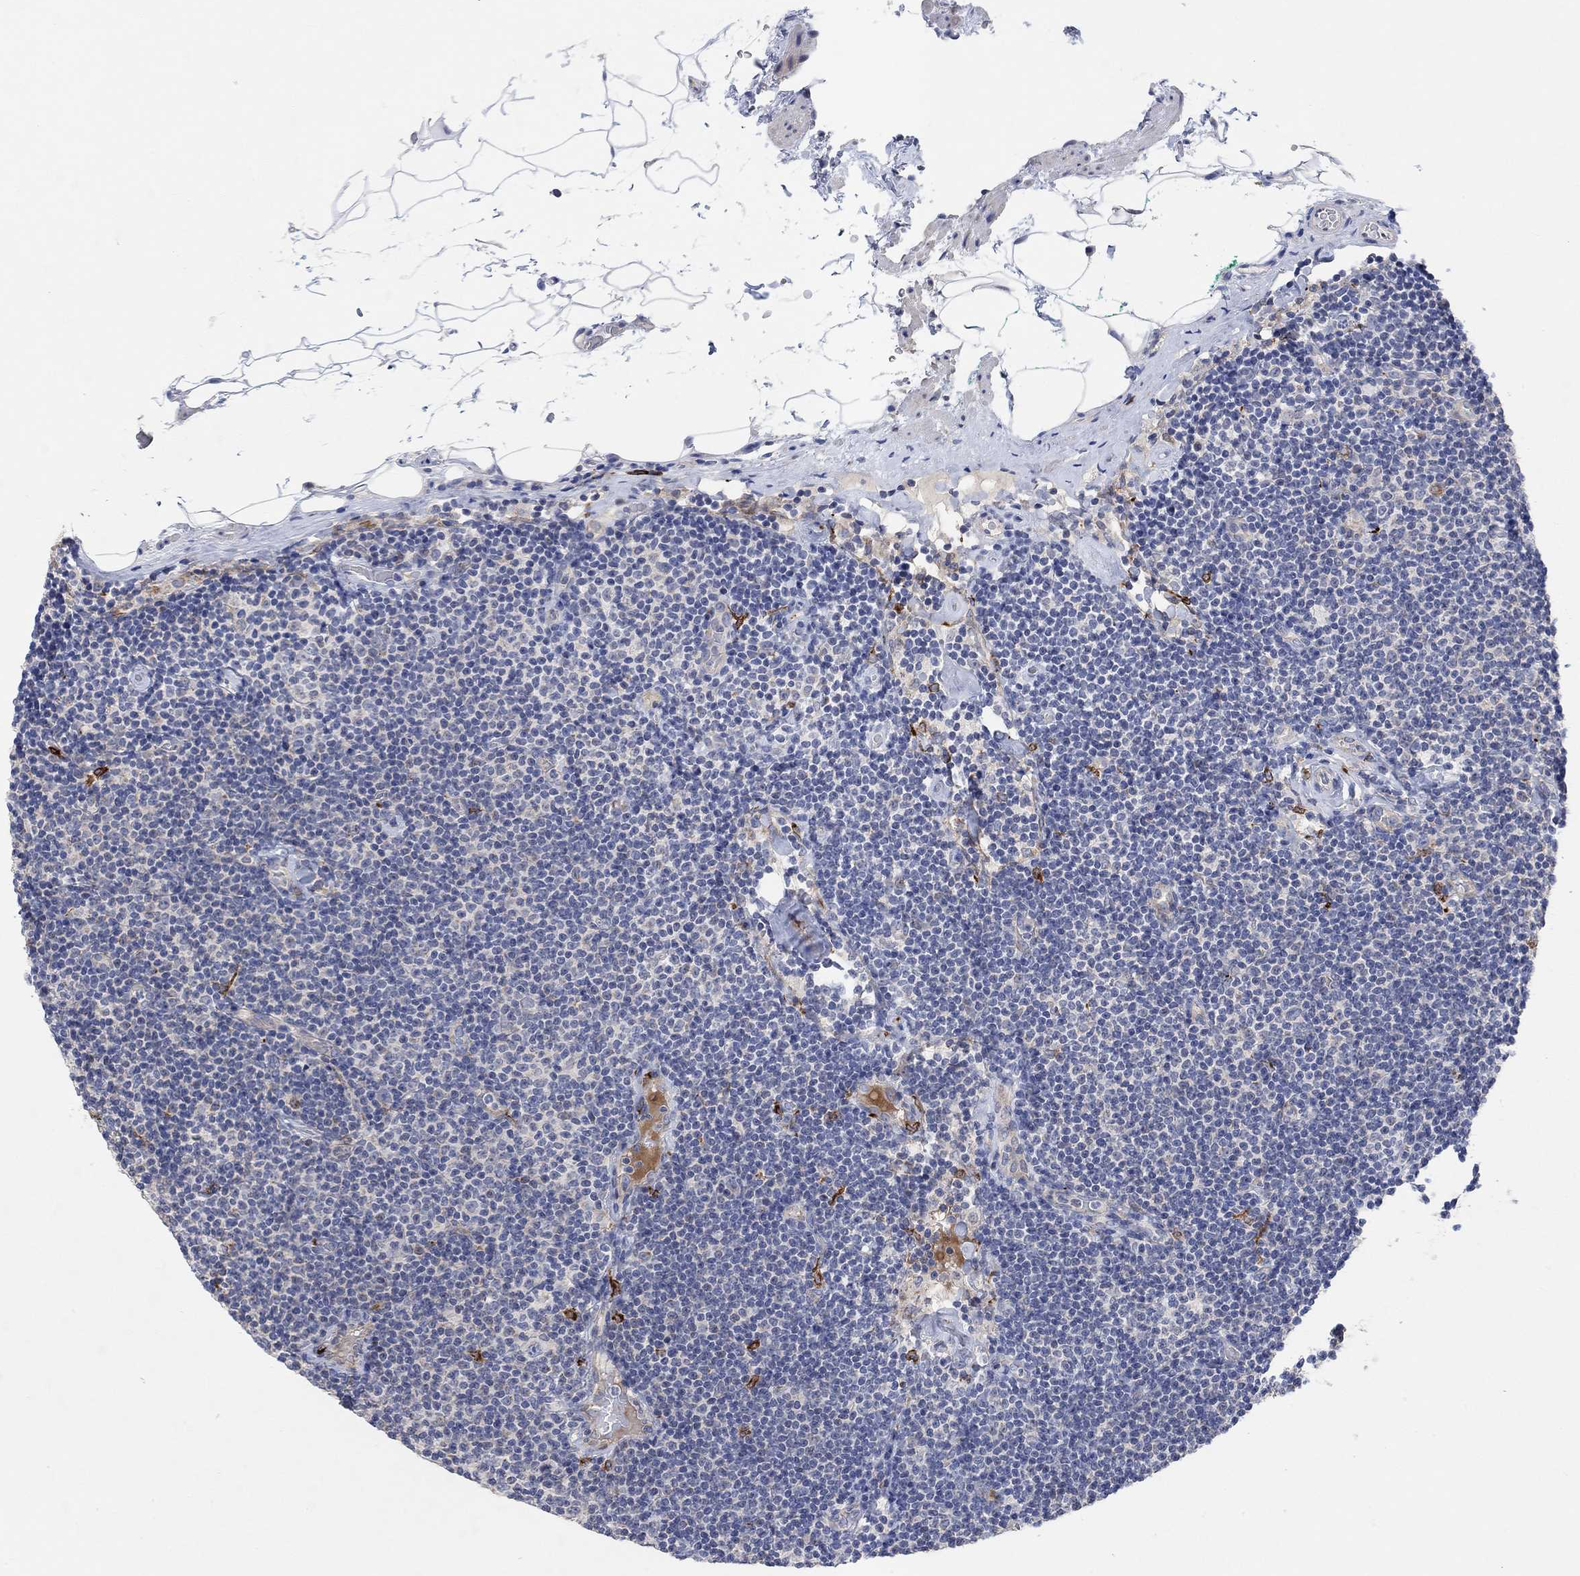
{"staining": {"intensity": "negative", "quantity": "none", "location": "none"}, "tissue": "lymphoma", "cell_type": "Tumor cells", "image_type": "cancer", "snomed": [{"axis": "morphology", "description": "Malignant lymphoma, non-Hodgkin's type, Low grade"}, {"axis": "topography", "description": "Lymph node"}], "caption": "Malignant lymphoma, non-Hodgkin's type (low-grade) was stained to show a protein in brown. There is no significant positivity in tumor cells.", "gene": "HCRTR1", "patient": {"sex": "male", "age": 81}}